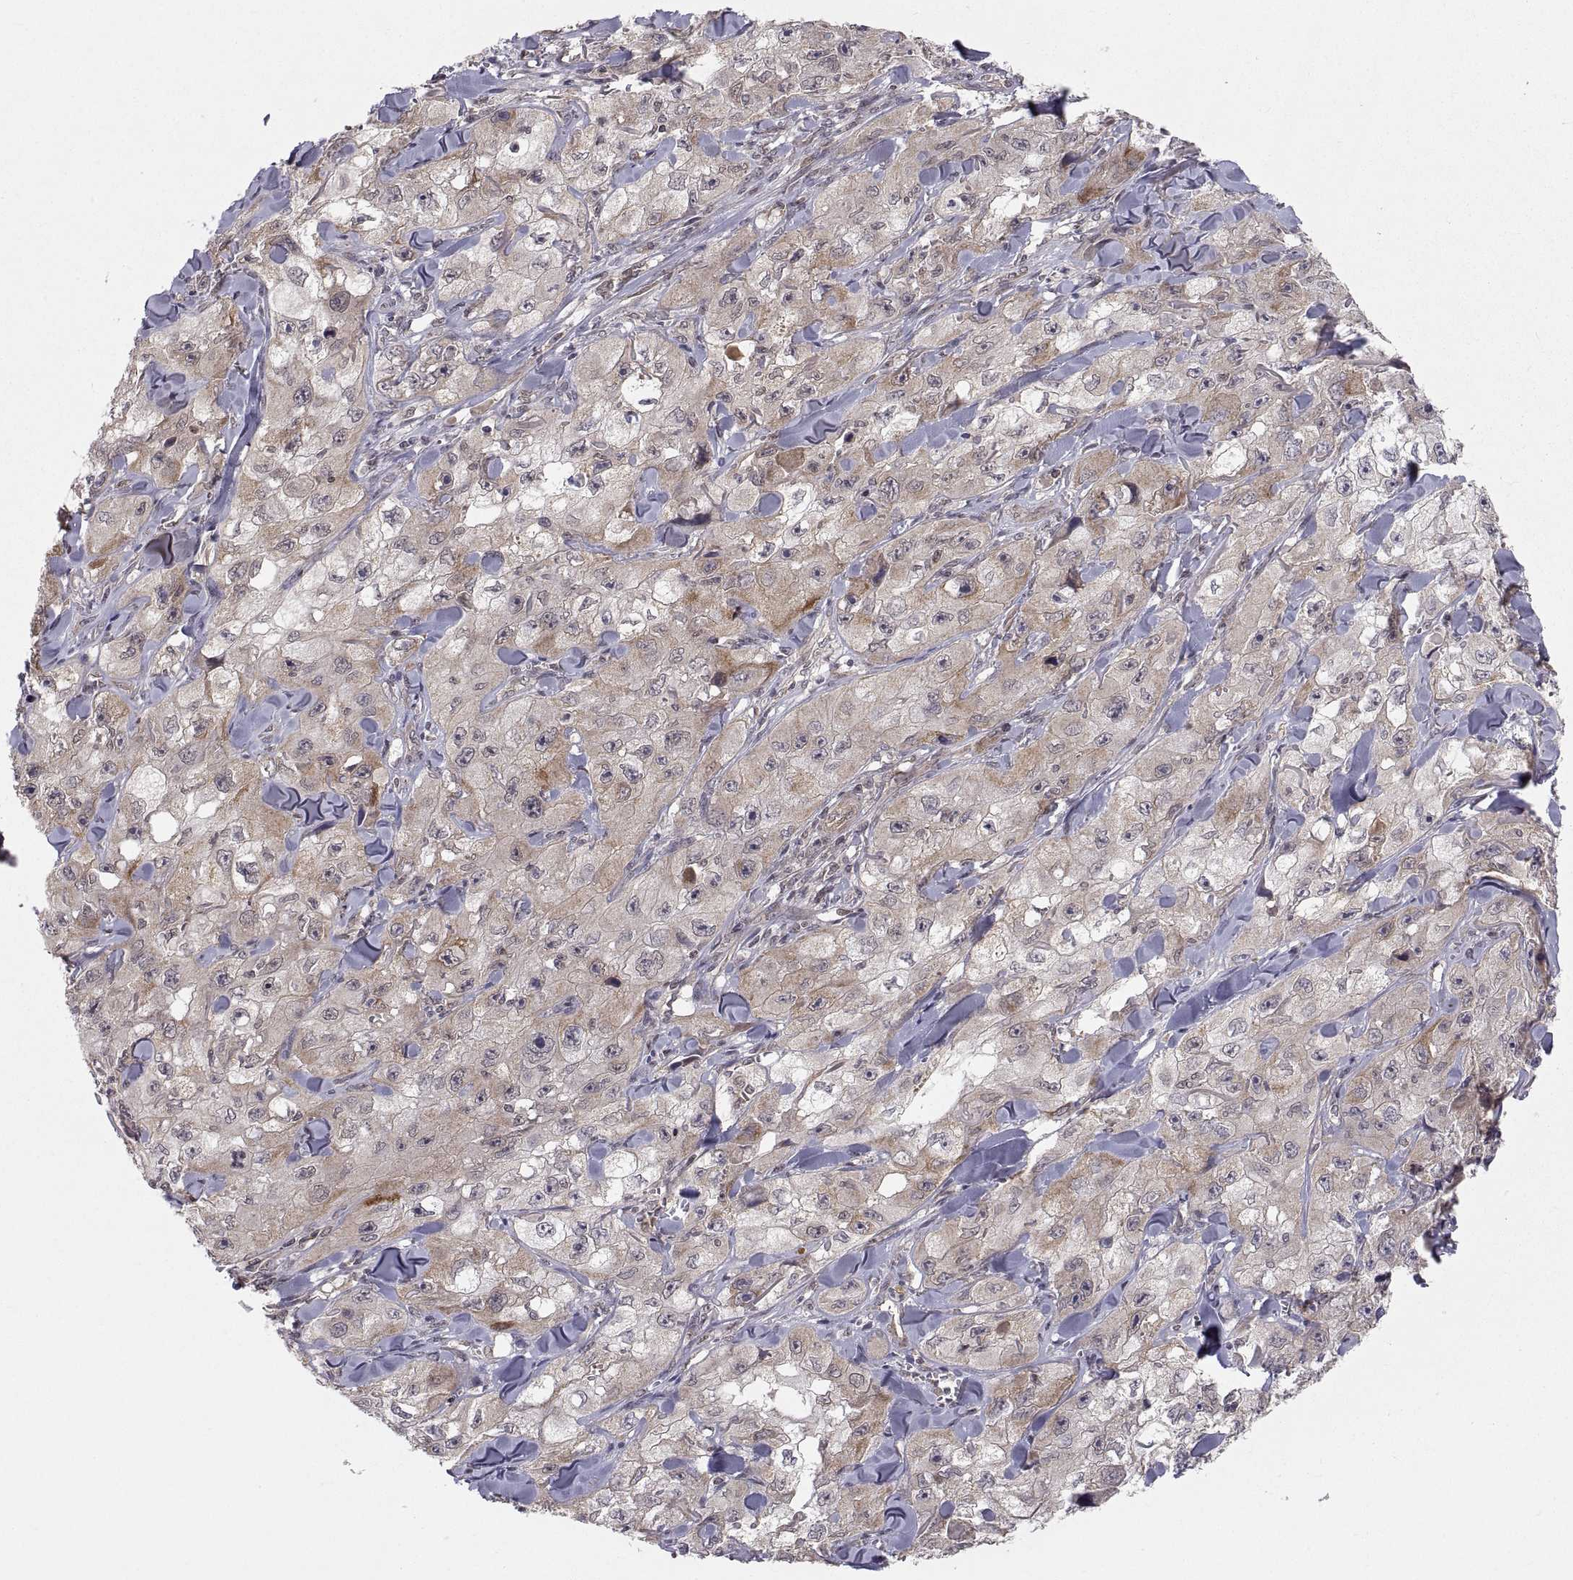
{"staining": {"intensity": "weak", "quantity": "<25%", "location": "cytoplasmic/membranous"}, "tissue": "skin cancer", "cell_type": "Tumor cells", "image_type": "cancer", "snomed": [{"axis": "morphology", "description": "Squamous cell carcinoma, NOS"}, {"axis": "topography", "description": "Skin"}, {"axis": "topography", "description": "Subcutis"}], "caption": "This micrograph is of squamous cell carcinoma (skin) stained with IHC to label a protein in brown with the nuclei are counter-stained blue. There is no expression in tumor cells.", "gene": "ABL2", "patient": {"sex": "male", "age": 73}}